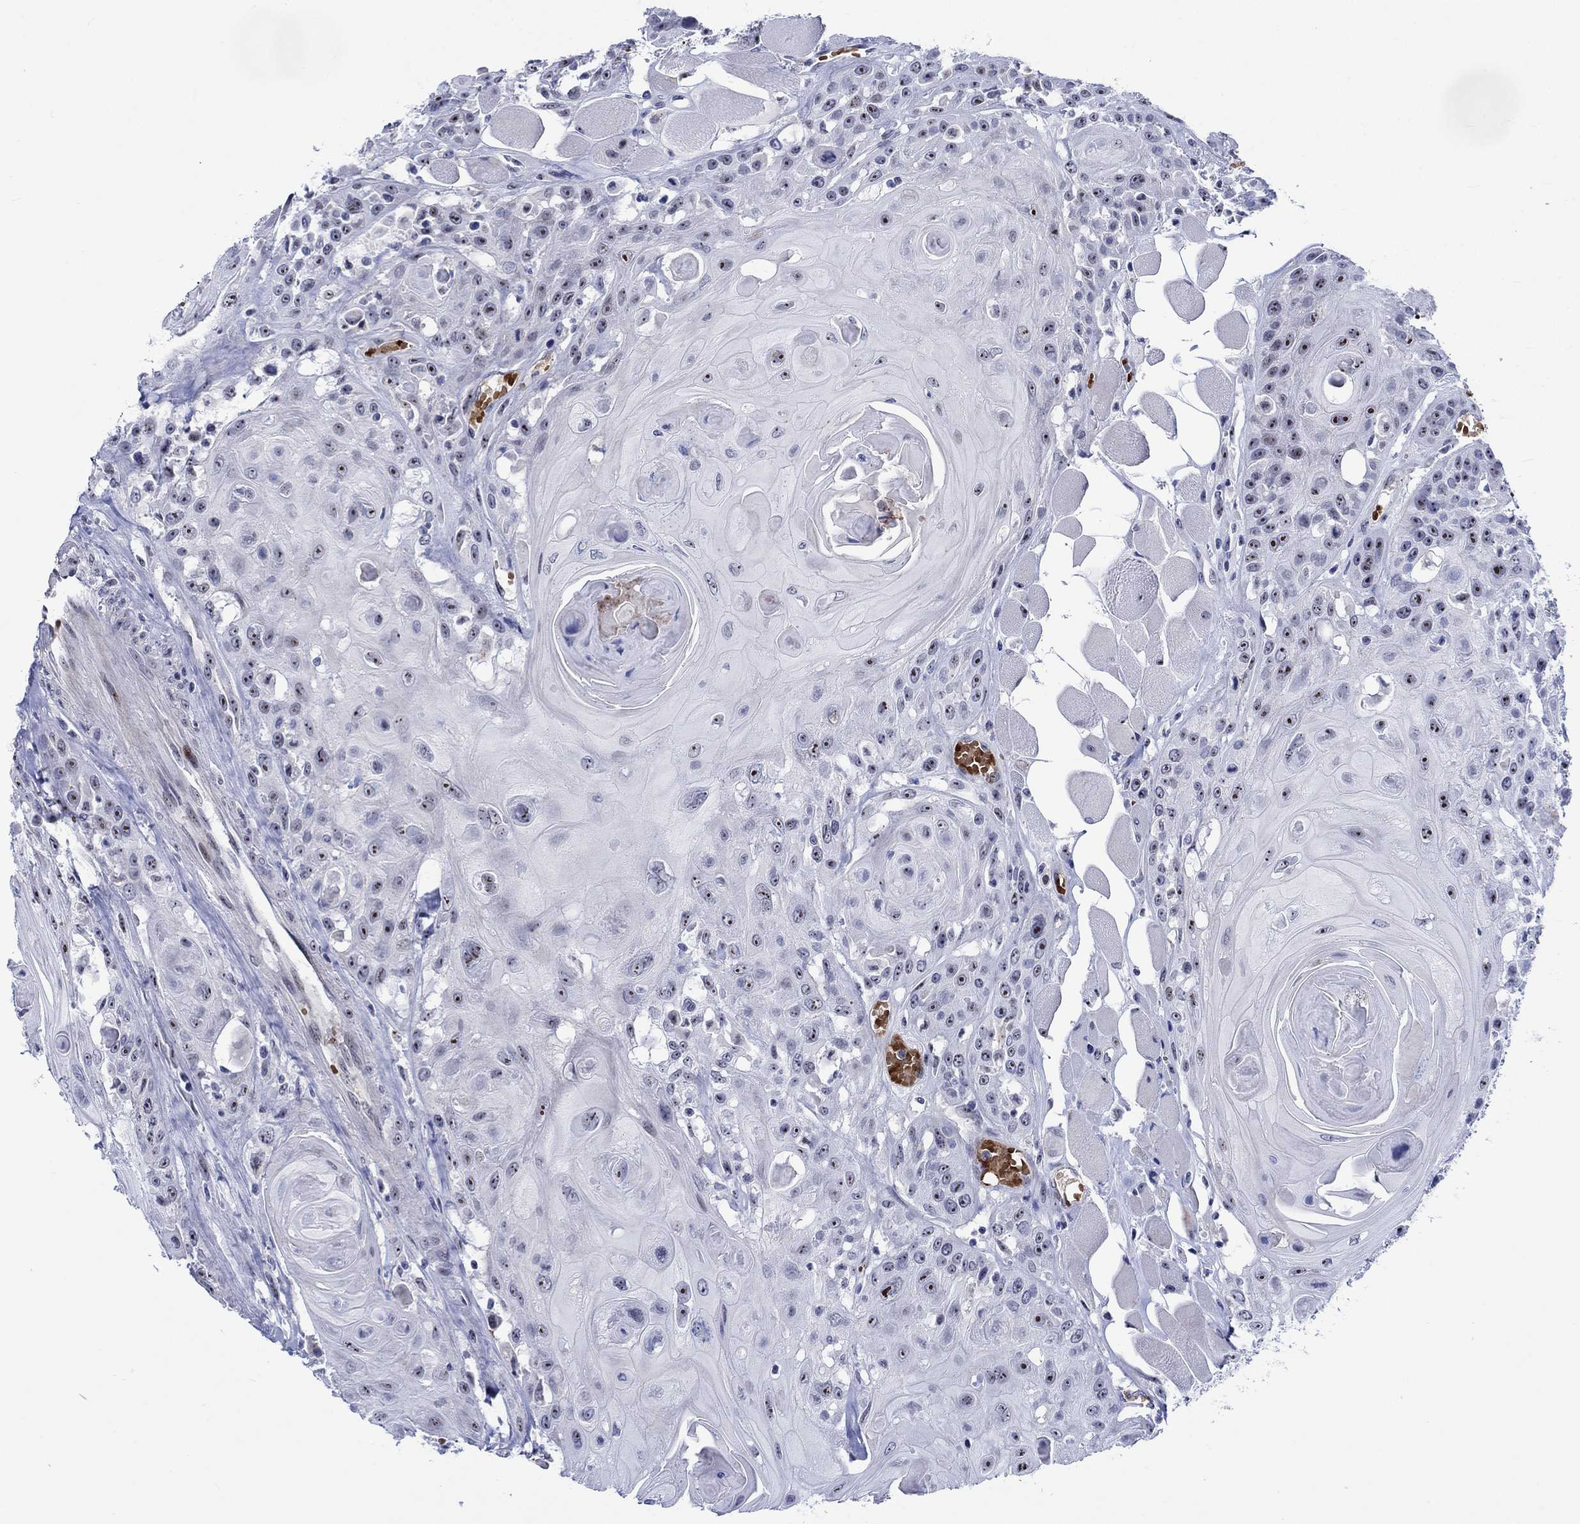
{"staining": {"intensity": "strong", "quantity": "25%-75%", "location": "nuclear"}, "tissue": "head and neck cancer", "cell_type": "Tumor cells", "image_type": "cancer", "snomed": [{"axis": "morphology", "description": "Squamous cell carcinoma, NOS"}, {"axis": "topography", "description": "Head-Neck"}], "caption": "The histopathology image reveals a brown stain indicating the presence of a protein in the nuclear of tumor cells in head and neck cancer.", "gene": "ZNF446", "patient": {"sex": "female", "age": 59}}